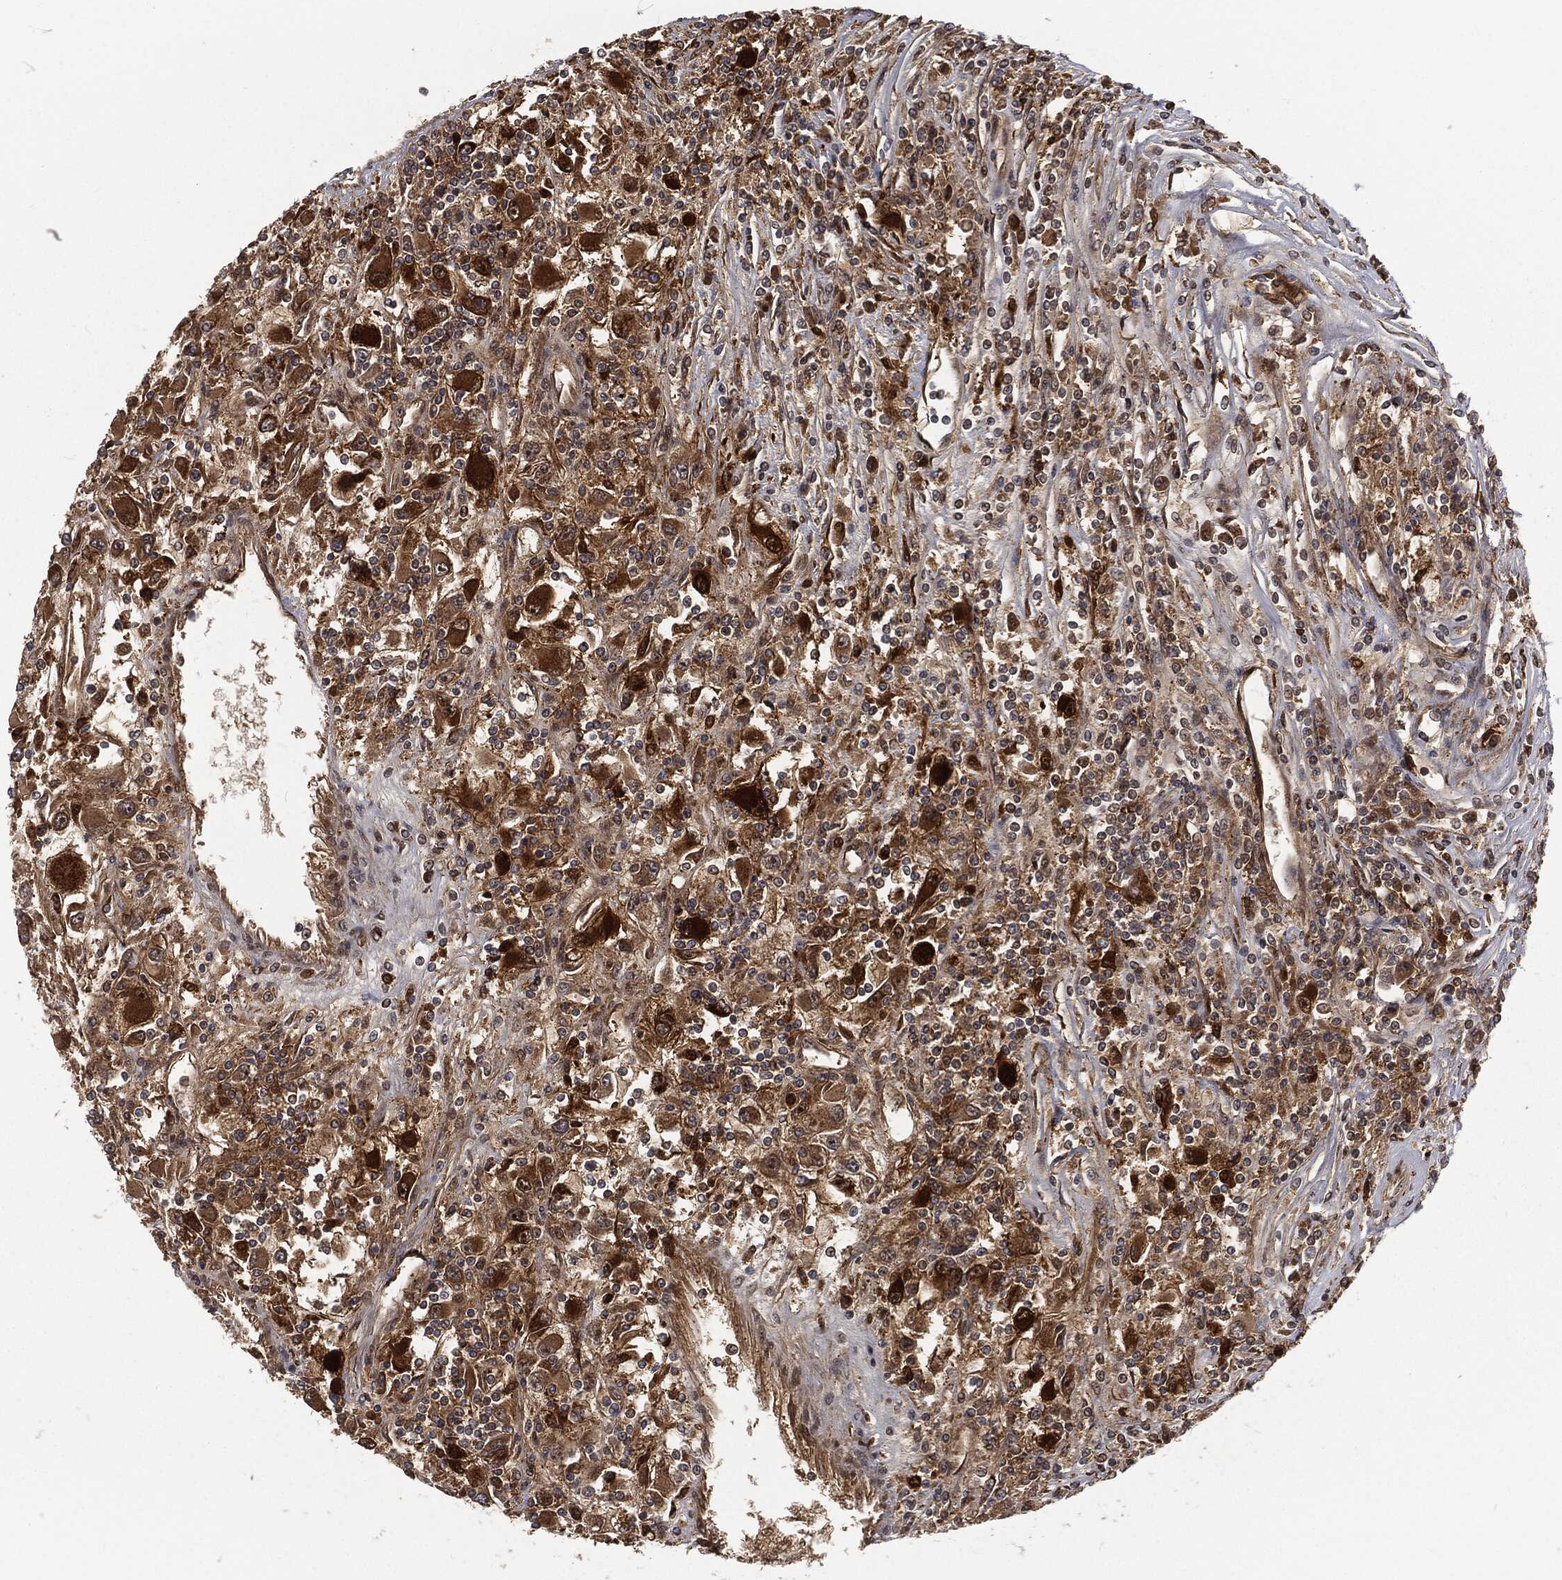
{"staining": {"intensity": "strong", "quantity": "25%-75%", "location": "cytoplasmic/membranous"}, "tissue": "renal cancer", "cell_type": "Tumor cells", "image_type": "cancer", "snomed": [{"axis": "morphology", "description": "Adenocarcinoma, NOS"}, {"axis": "topography", "description": "Kidney"}], "caption": "Renal adenocarcinoma stained with IHC exhibits strong cytoplasmic/membranous expression in approximately 25%-75% of tumor cells. (IHC, brightfield microscopy, high magnification).", "gene": "RFTN1", "patient": {"sex": "female", "age": 67}}